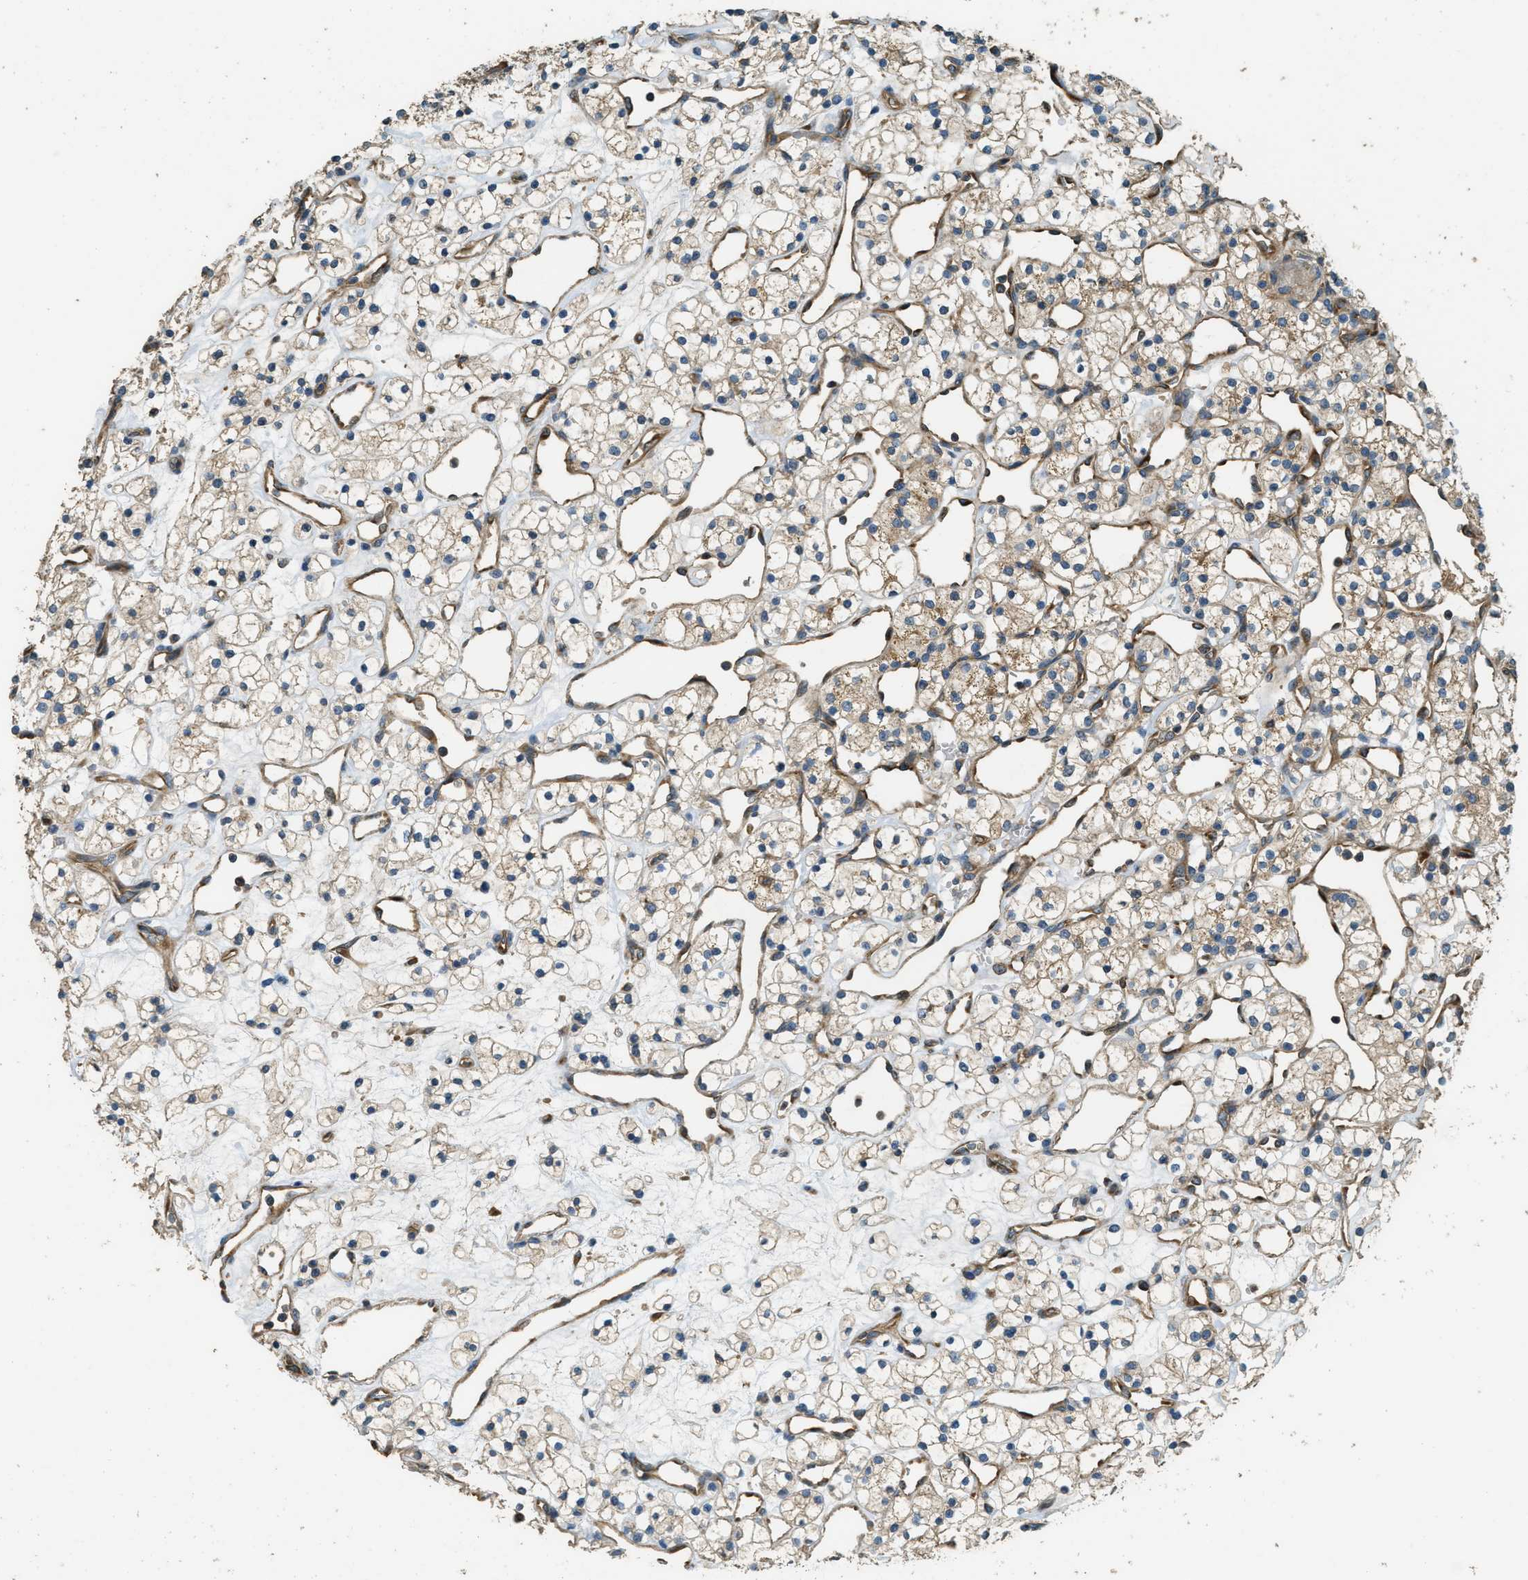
{"staining": {"intensity": "weak", "quantity": ">75%", "location": "cytoplasmic/membranous"}, "tissue": "renal cancer", "cell_type": "Tumor cells", "image_type": "cancer", "snomed": [{"axis": "morphology", "description": "Adenocarcinoma, NOS"}, {"axis": "topography", "description": "Kidney"}], "caption": "Renal cancer (adenocarcinoma) stained for a protein (brown) demonstrates weak cytoplasmic/membranous positive staining in about >75% of tumor cells.", "gene": "MARS1", "patient": {"sex": "female", "age": 60}}